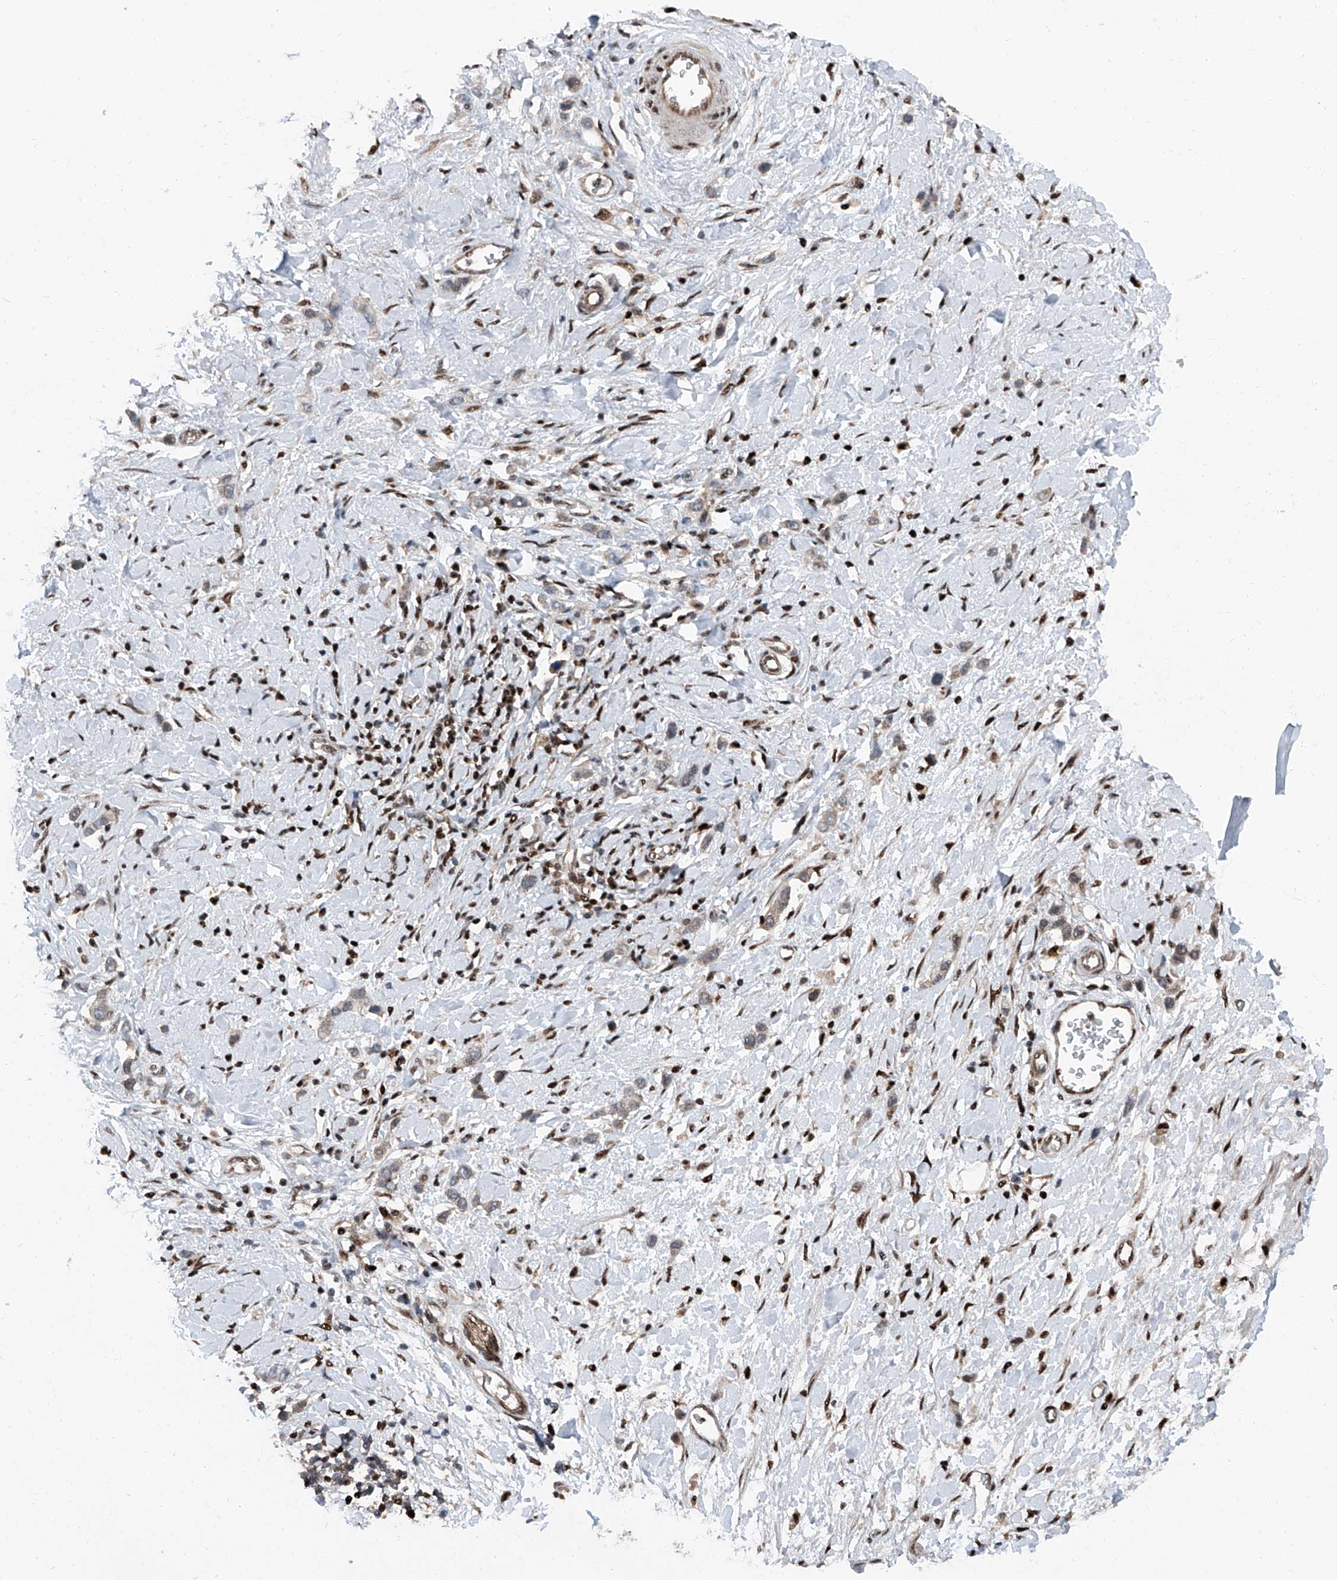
{"staining": {"intensity": "weak", "quantity": ">75%", "location": "cytoplasmic/membranous"}, "tissue": "stomach cancer", "cell_type": "Tumor cells", "image_type": "cancer", "snomed": [{"axis": "morphology", "description": "Adenocarcinoma, NOS"}, {"axis": "topography", "description": "Stomach"}], "caption": "Human stomach adenocarcinoma stained with a brown dye demonstrates weak cytoplasmic/membranous positive positivity in about >75% of tumor cells.", "gene": "FKBP5", "patient": {"sex": "female", "age": 65}}